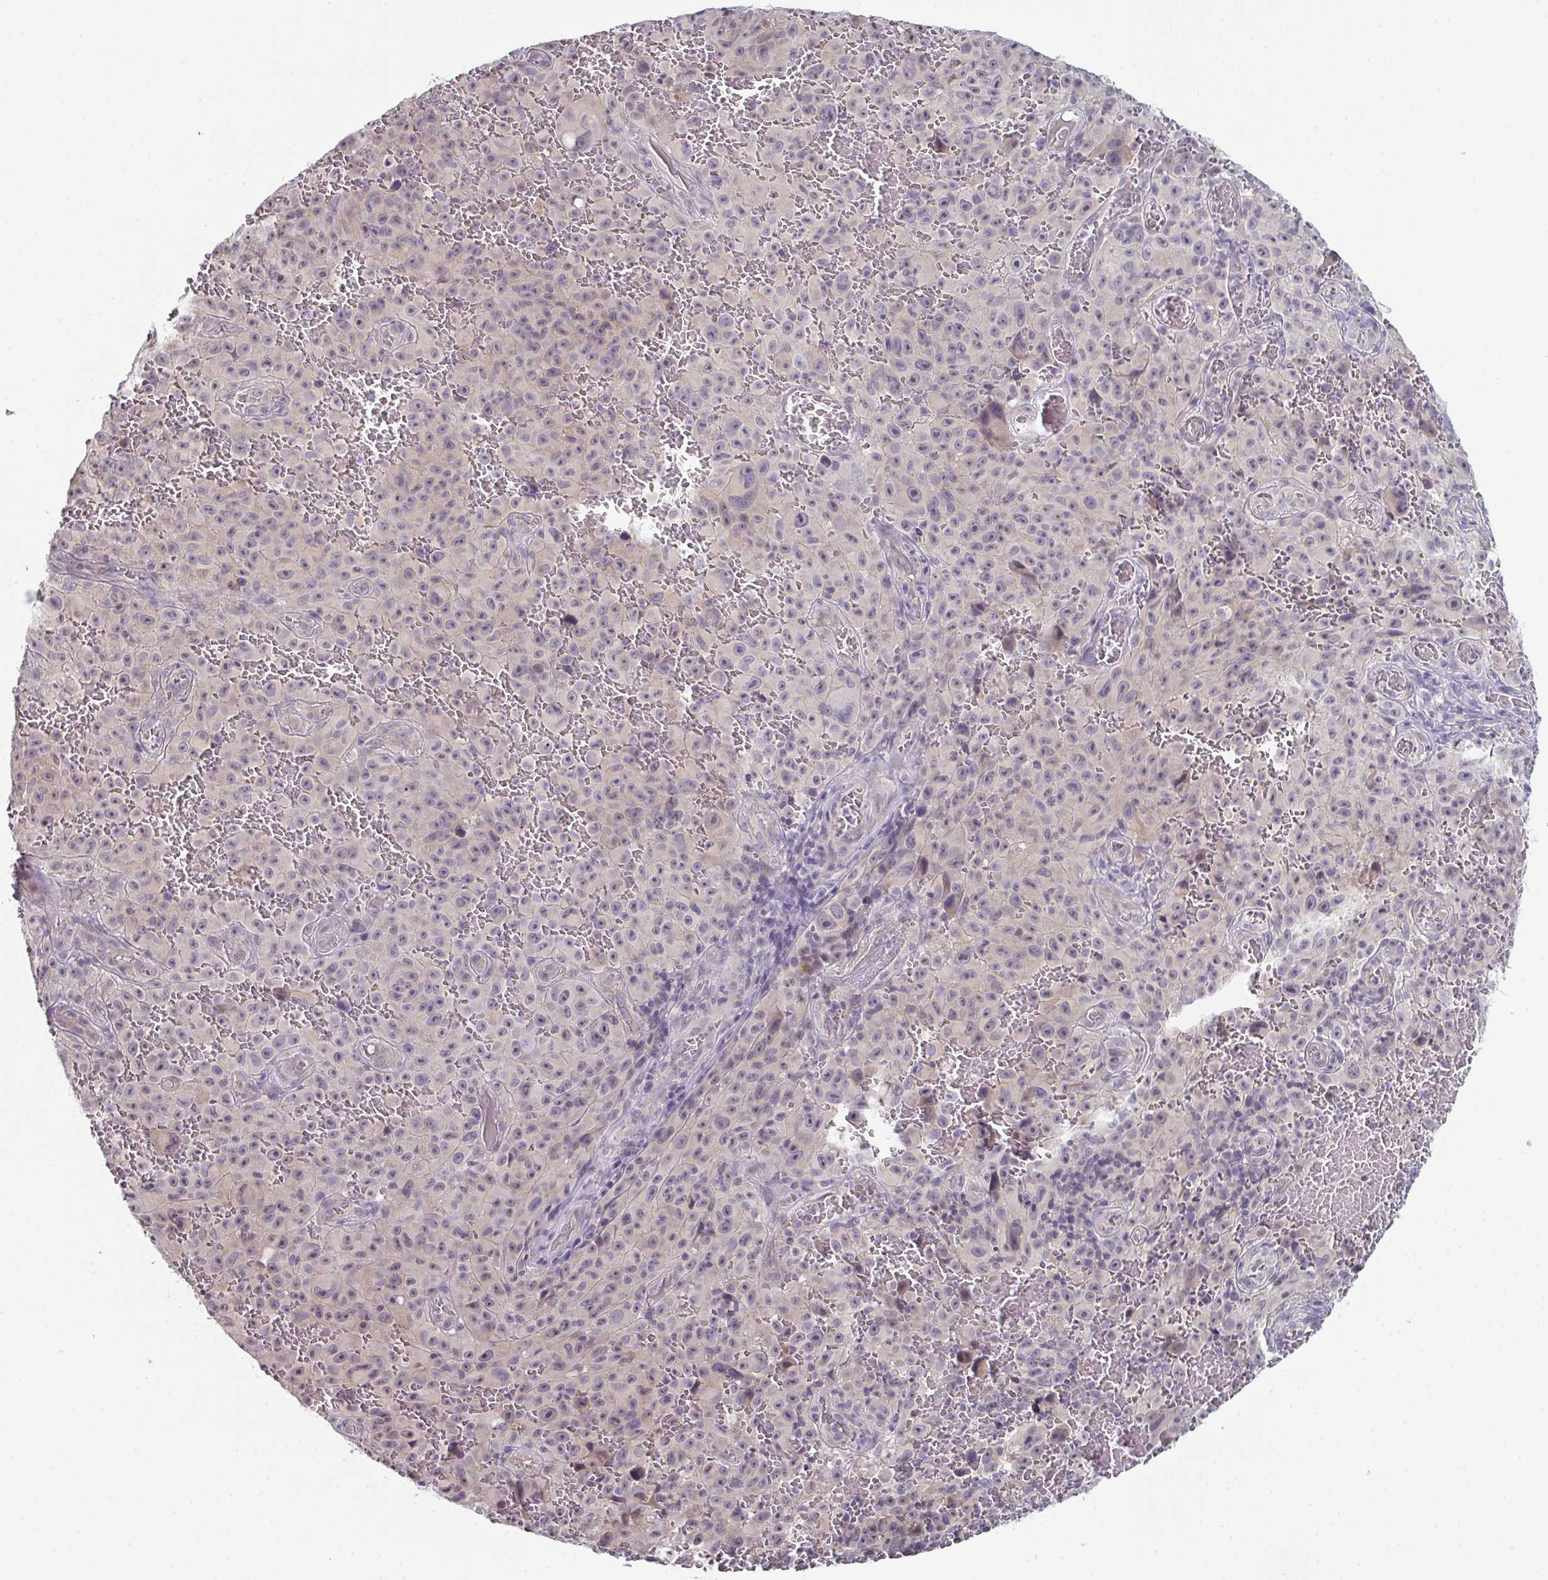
{"staining": {"intensity": "negative", "quantity": "none", "location": "none"}, "tissue": "melanoma", "cell_type": "Tumor cells", "image_type": "cancer", "snomed": [{"axis": "morphology", "description": "Malignant melanoma, NOS"}, {"axis": "topography", "description": "Skin"}], "caption": "Tumor cells are negative for protein expression in human melanoma. (Brightfield microscopy of DAB IHC at high magnification).", "gene": "ZNF214", "patient": {"sex": "female", "age": 82}}